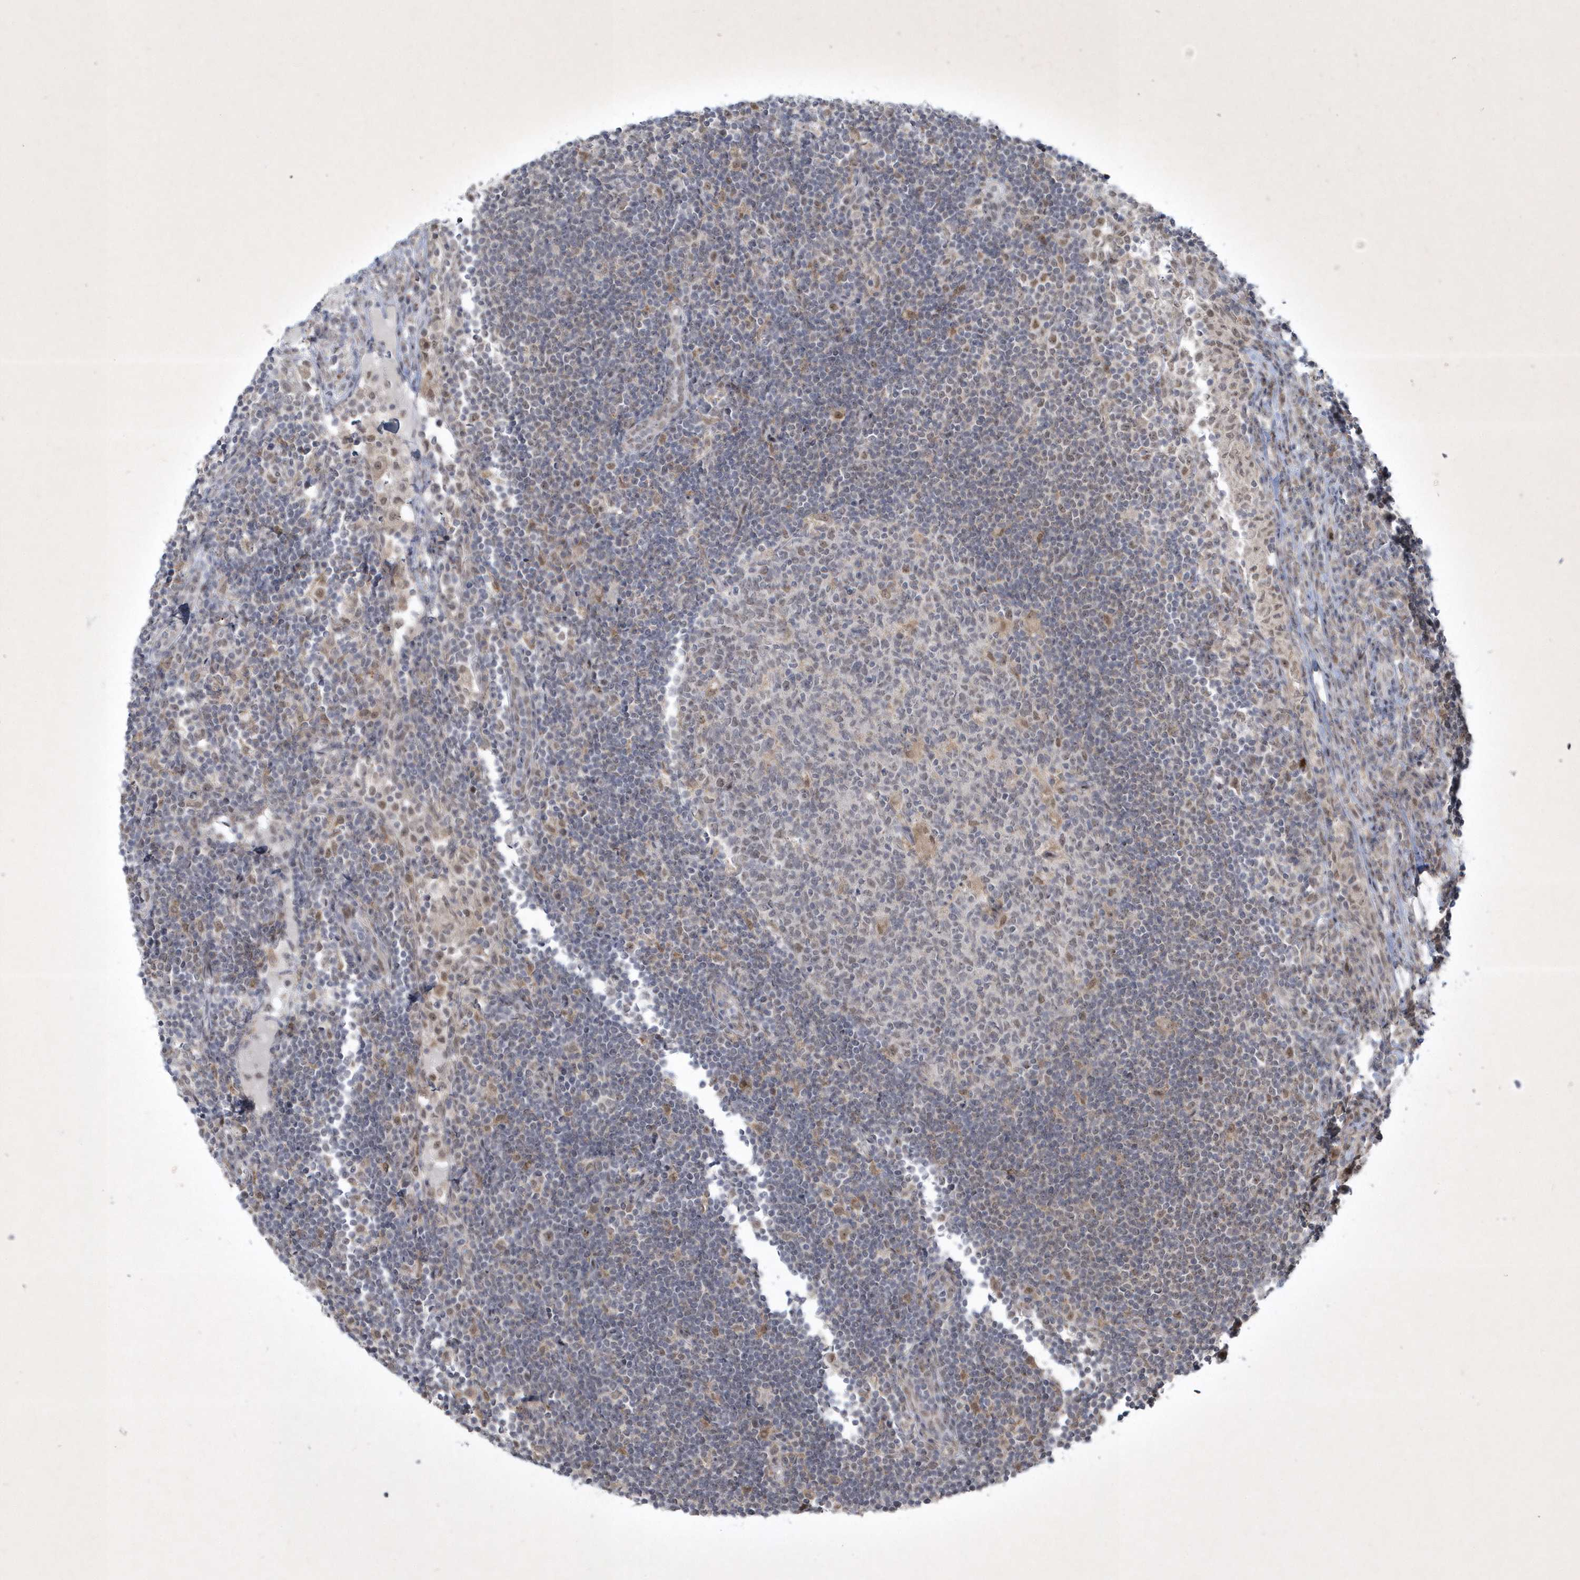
{"staining": {"intensity": "weak", "quantity": "<25%", "location": "nuclear"}, "tissue": "lymph node", "cell_type": "Germinal center cells", "image_type": "normal", "snomed": [{"axis": "morphology", "description": "Normal tissue, NOS"}, {"axis": "topography", "description": "Lymph node"}], "caption": "IHC of unremarkable human lymph node displays no positivity in germinal center cells. Nuclei are stained in blue.", "gene": "ZBTB9", "patient": {"sex": "female", "age": 53}}